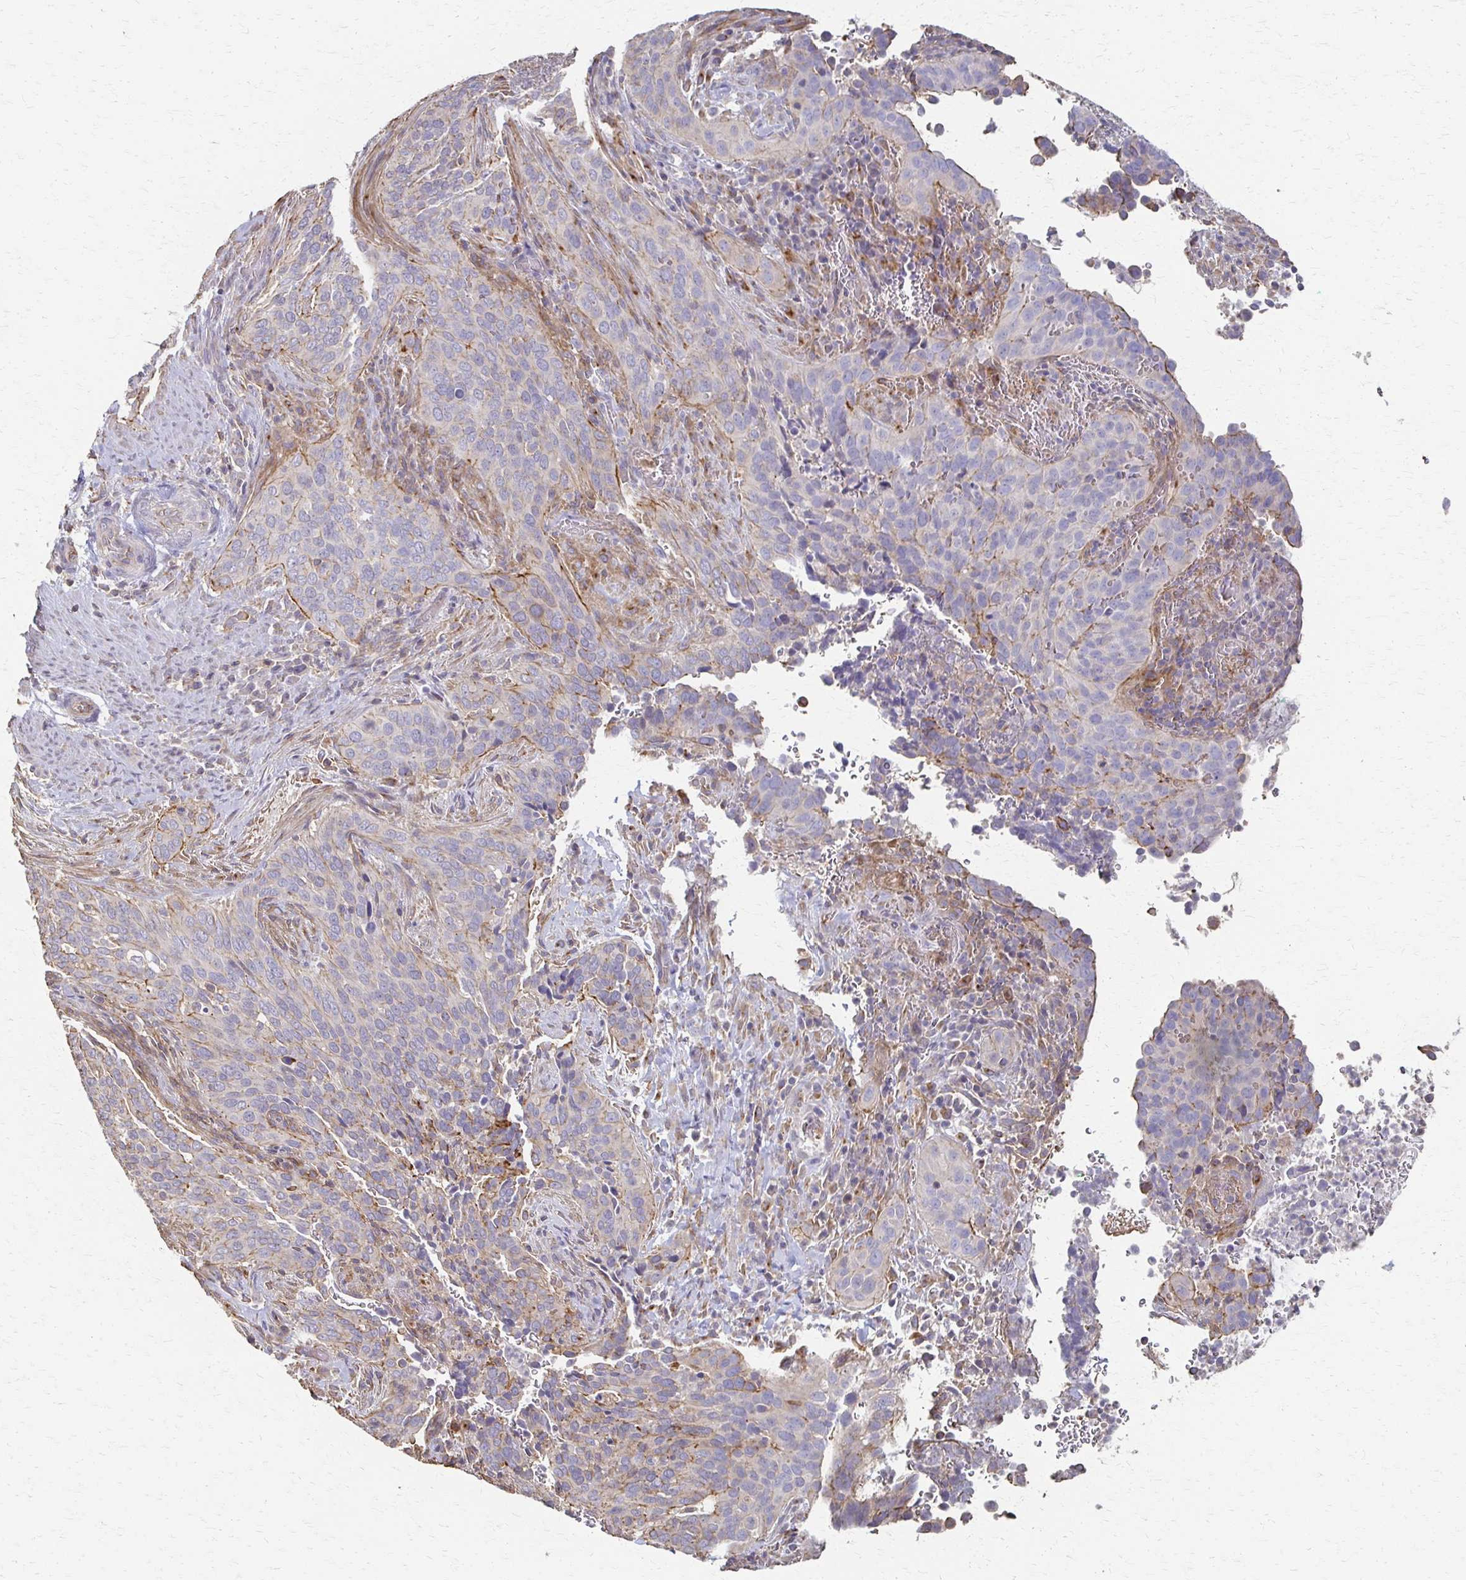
{"staining": {"intensity": "weak", "quantity": "<25%", "location": "cytoplasmic/membranous"}, "tissue": "cervical cancer", "cell_type": "Tumor cells", "image_type": "cancer", "snomed": [{"axis": "morphology", "description": "Squamous cell carcinoma, NOS"}, {"axis": "topography", "description": "Cervix"}], "caption": "Immunohistochemical staining of cervical squamous cell carcinoma displays no significant staining in tumor cells.", "gene": "C1QTNF7", "patient": {"sex": "female", "age": 38}}